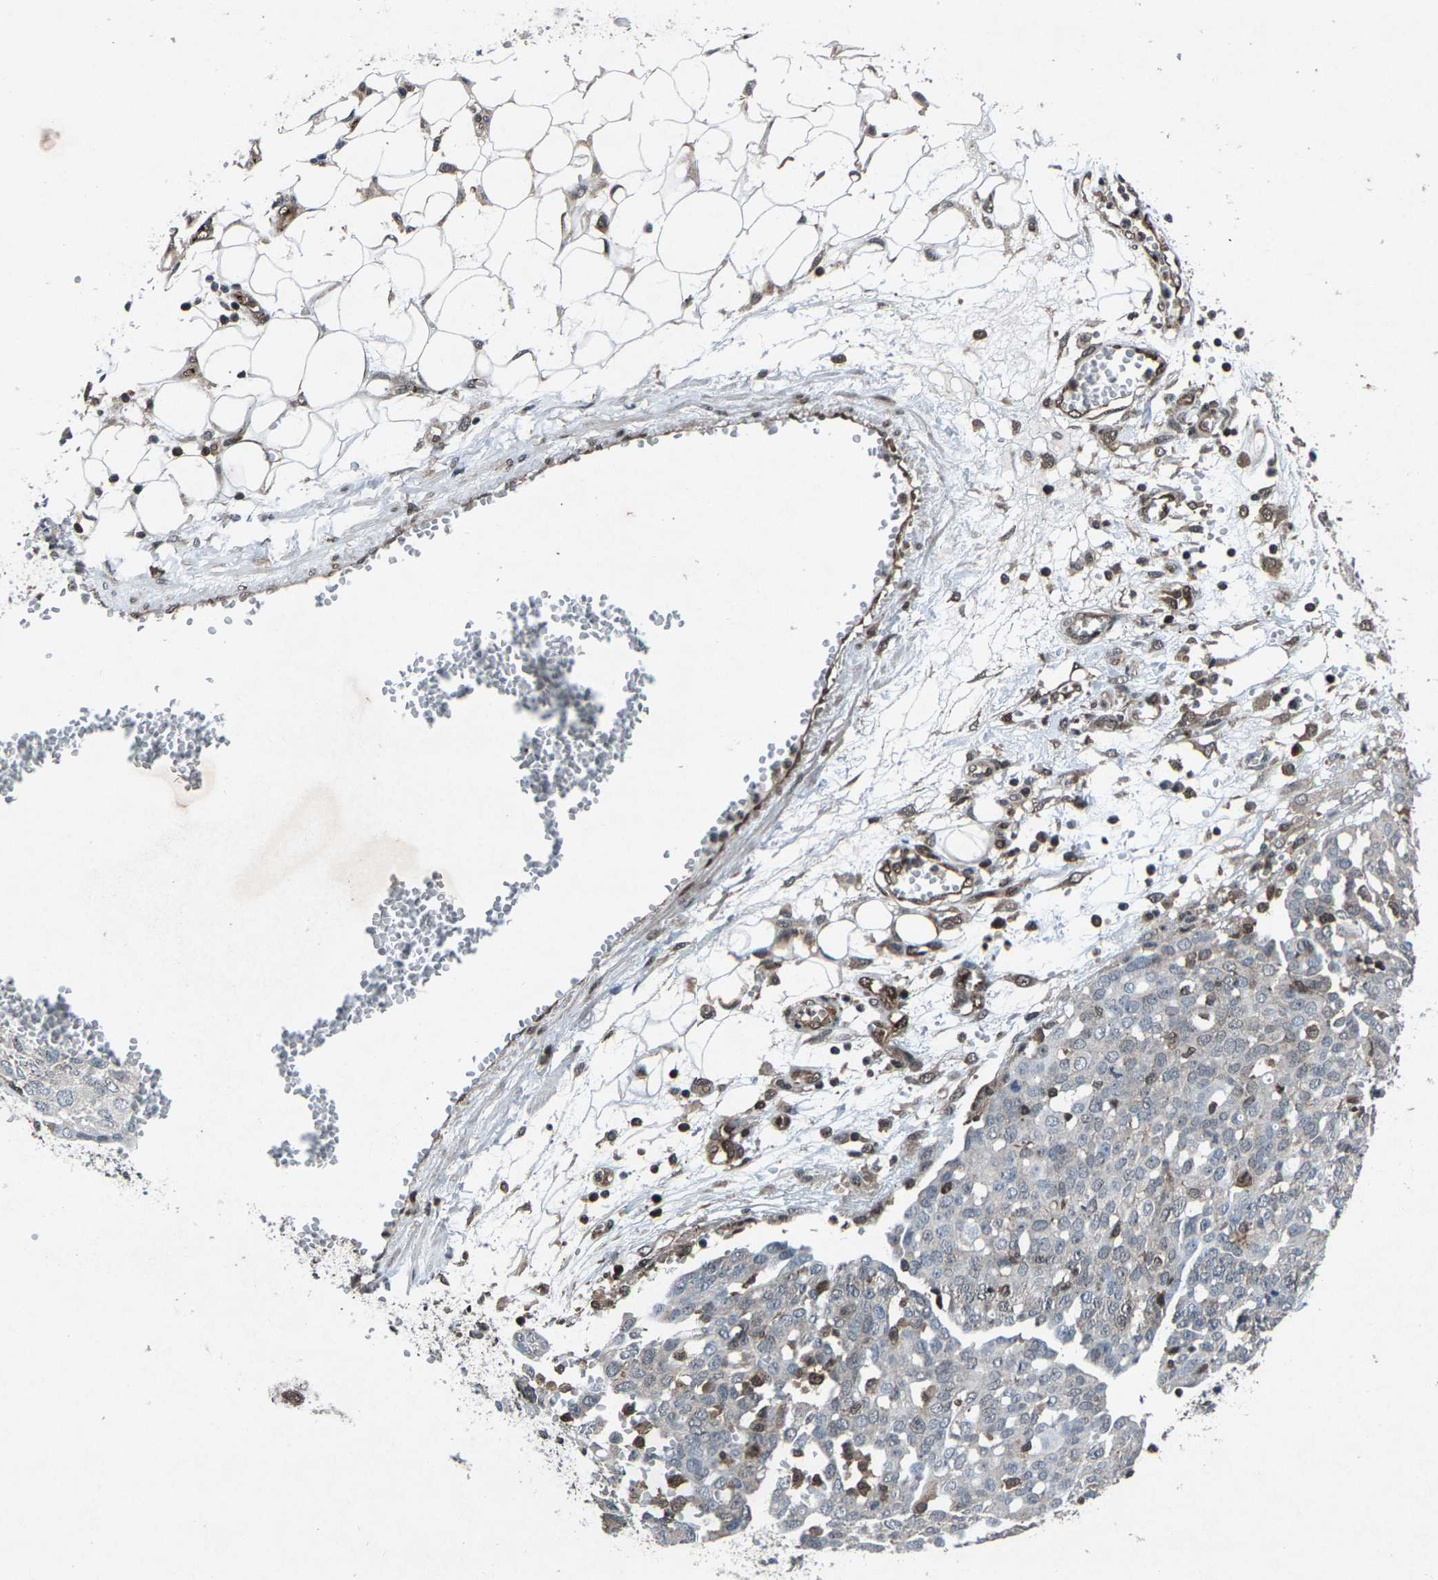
{"staining": {"intensity": "negative", "quantity": "none", "location": "none"}, "tissue": "ovarian cancer", "cell_type": "Tumor cells", "image_type": "cancer", "snomed": [{"axis": "morphology", "description": "Cystadenocarcinoma, serous, NOS"}, {"axis": "topography", "description": "Soft tissue"}, {"axis": "topography", "description": "Ovary"}], "caption": "The histopathology image exhibits no significant positivity in tumor cells of serous cystadenocarcinoma (ovarian).", "gene": "ATXN3", "patient": {"sex": "female", "age": 57}}